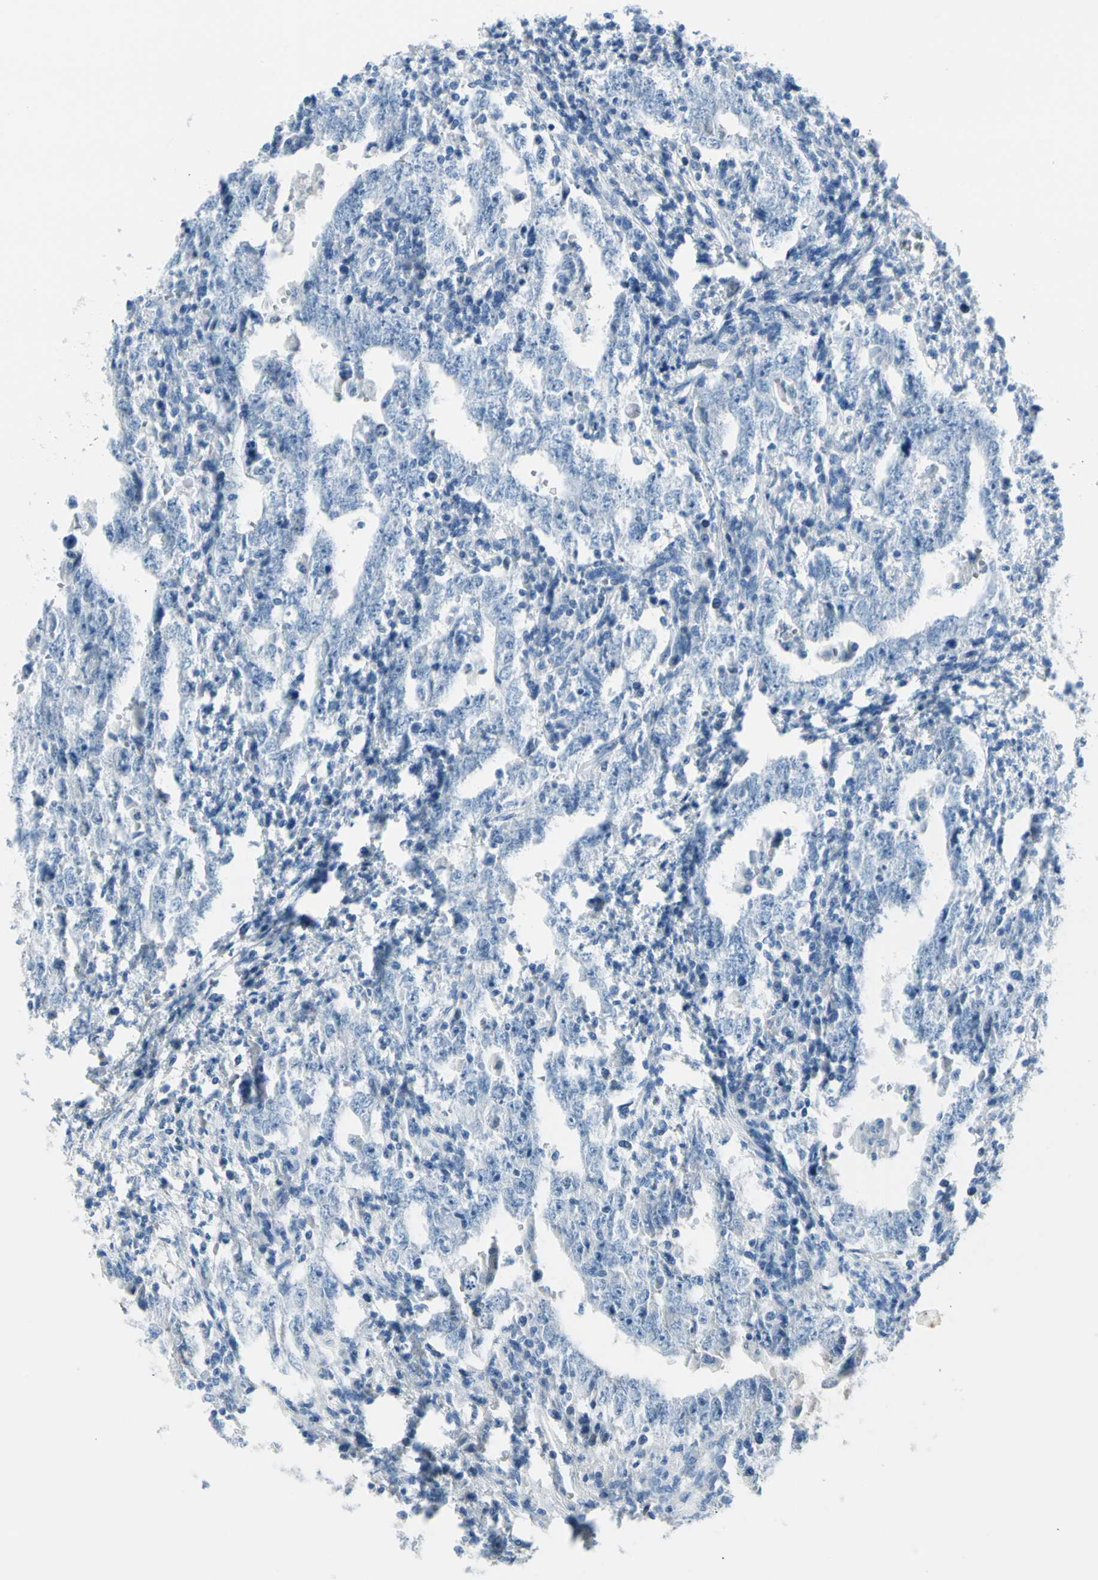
{"staining": {"intensity": "negative", "quantity": "none", "location": "none"}, "tissue": "testis cancer", "cell_type": "Tumor cells", "image_type": "cancer", "snomed": [{"axis": "morphology", "description": "Carcinoma, Embryonal, NOS"}, {"axis": "topography", "description": "Testis"}], "caption": "Testis cancer (embryonal carcinoma) was stained to show a protein in brown. There is no significant staining in tumor cells.", "gene": "TPO", "patient": {"sex": "male", "age": 26}}